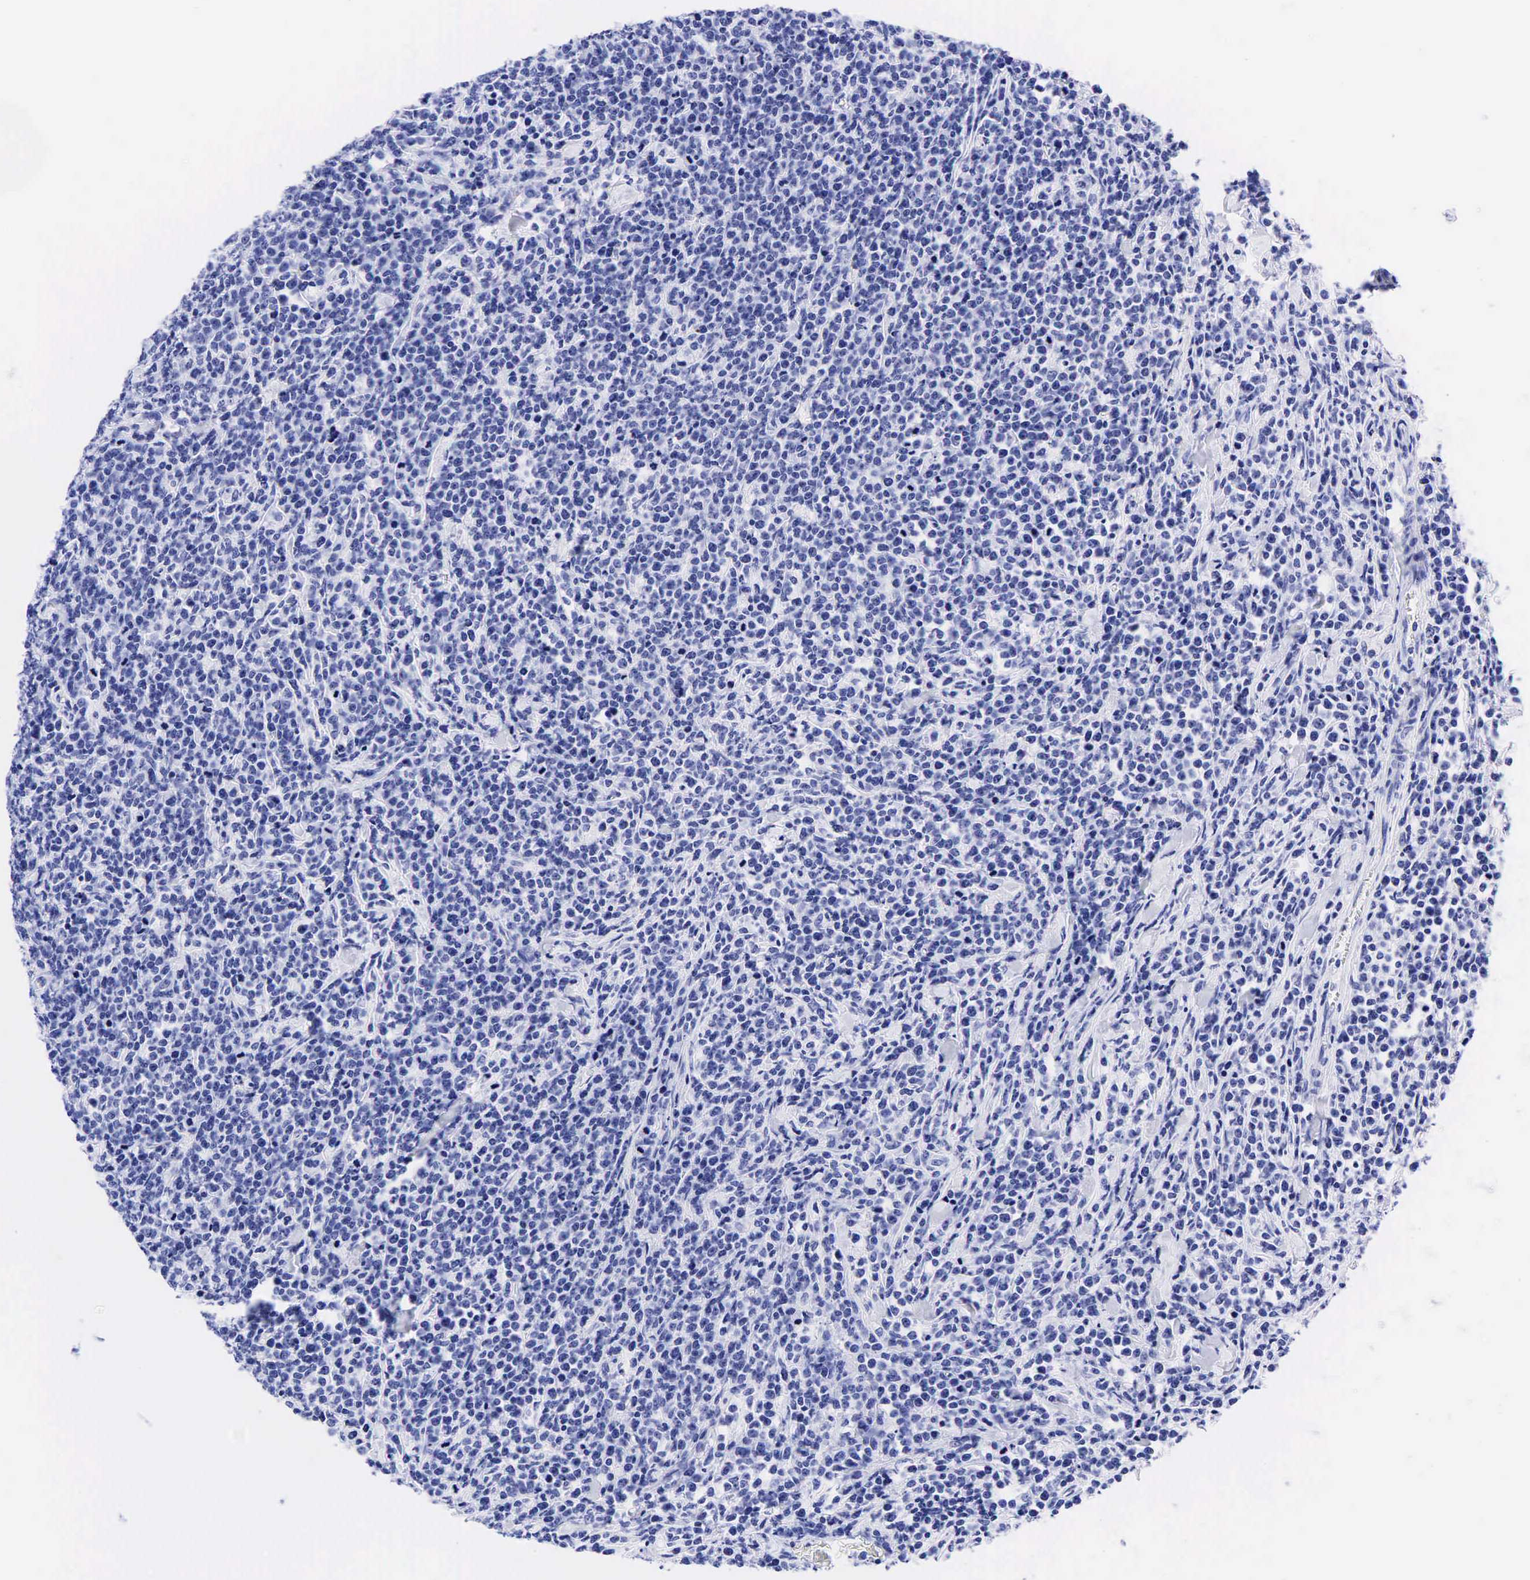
{"staining": {"intensity": "negative", "quantity": "none", "location": "none"}, "tissue": "lymphoma", "cell_type": "Tumor cells", "image_type": "cancer", "snomed": [{"axis": "morphology", "description": "Malignant lymphoma, non-Hodgkin's type, High grade"}, {"axis": "topography", "description": "Small intestine"}, {"axis": "topography", "description": "Colon"}], "caption": "A histopathology image of lymphoma stained for a protein reveals no brown staining in tumor cells.", "gene": "CHGA", "patient": {"sex": "male", "age": 8}}